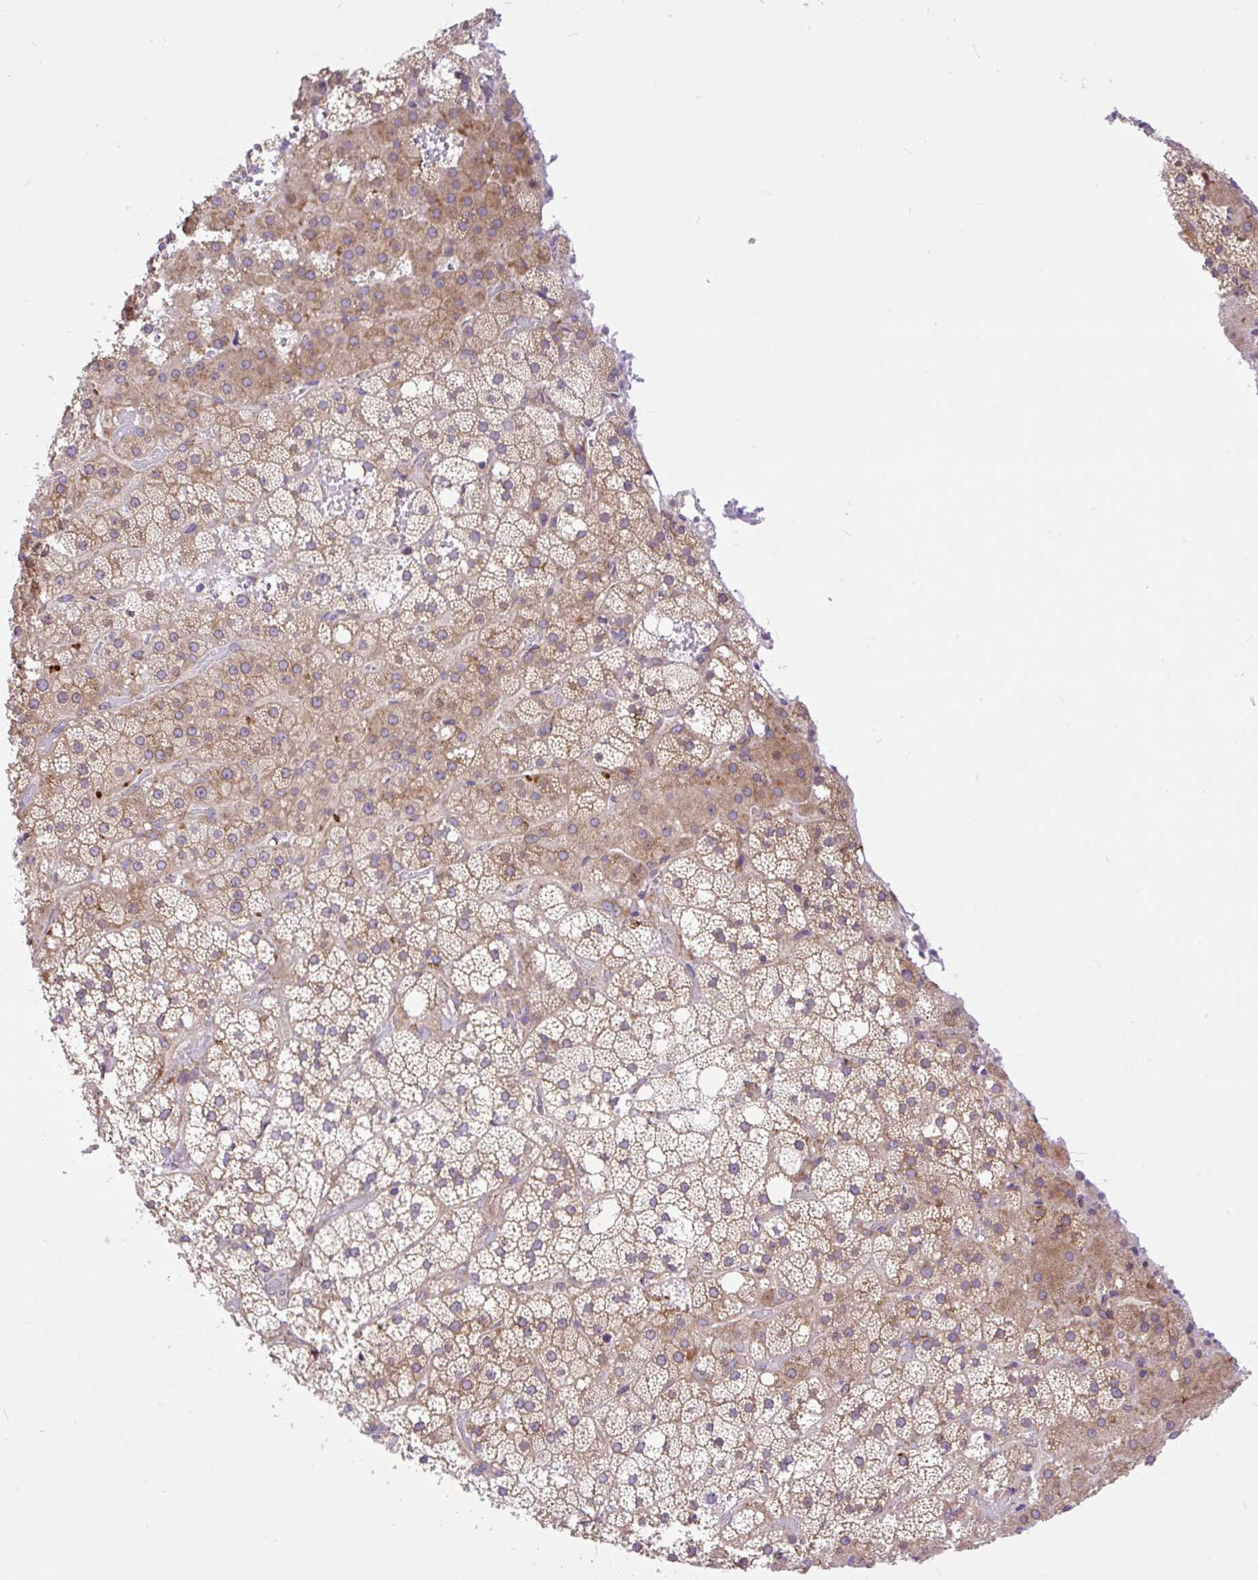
{"staining": {"intensity": "moderate", "quantity": "25%-75%", "location": "cytoplasmic/membranous"}, "tissue": "adrenal gland", "cell_type": "Glandular cells", "image_type": "normal", "snomed": [{"axis": "morphology", "description": "Normal tissue, NOS"}, {"axis": "topography", "description": "Adrenal gland"}], "caption": "This micrograph exhibits immunohistochemistry staining of normal adrenal gland, with medium moderate cytoplasmic/membranous positivity in about 25%-75% of glandular cells.", "gene": "TRIM17", "patient": {"sex": "male", "age": 53}}